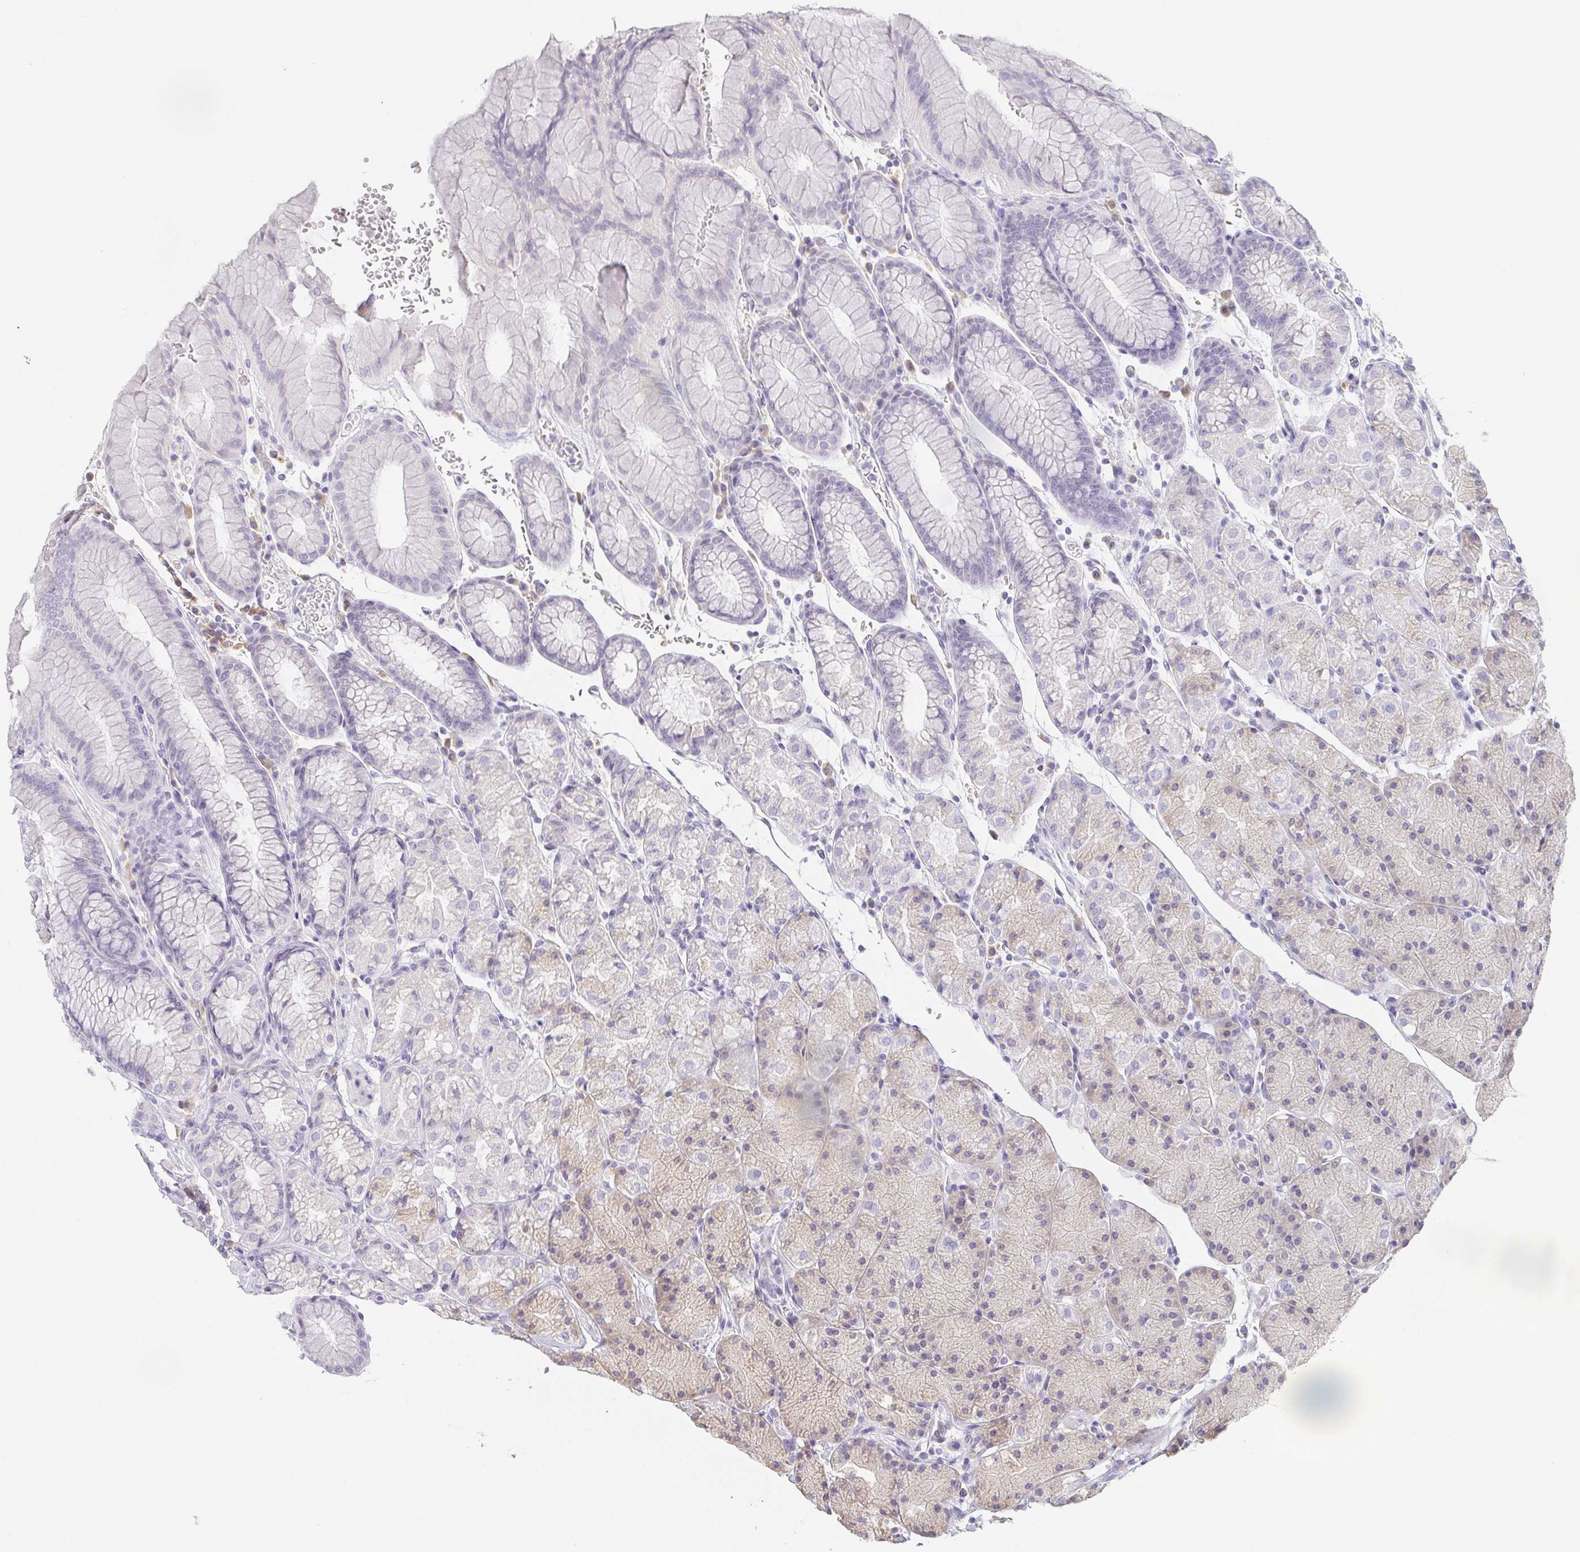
{"staining": {"intensity": "weak", "quantity": "<25%", "location": "cytoplasmic/membranous"}, "tissue": "stomach", "cell_type": "Glandular cells", "image_type": "normal", "snomed": [{"axis": "morphology", "description": "Normal tissue, NOS"}, {"axis": "topography", "description": "Stomach, upper"}, {"axis": "topography", "description": "Stomach"}], "caption": "An IHC image of unremarkable stomach is shown. There is no staining in glandular cells of stomach.", "gene": "PRR27", "patient": {"sex": "male", "age": 76}}